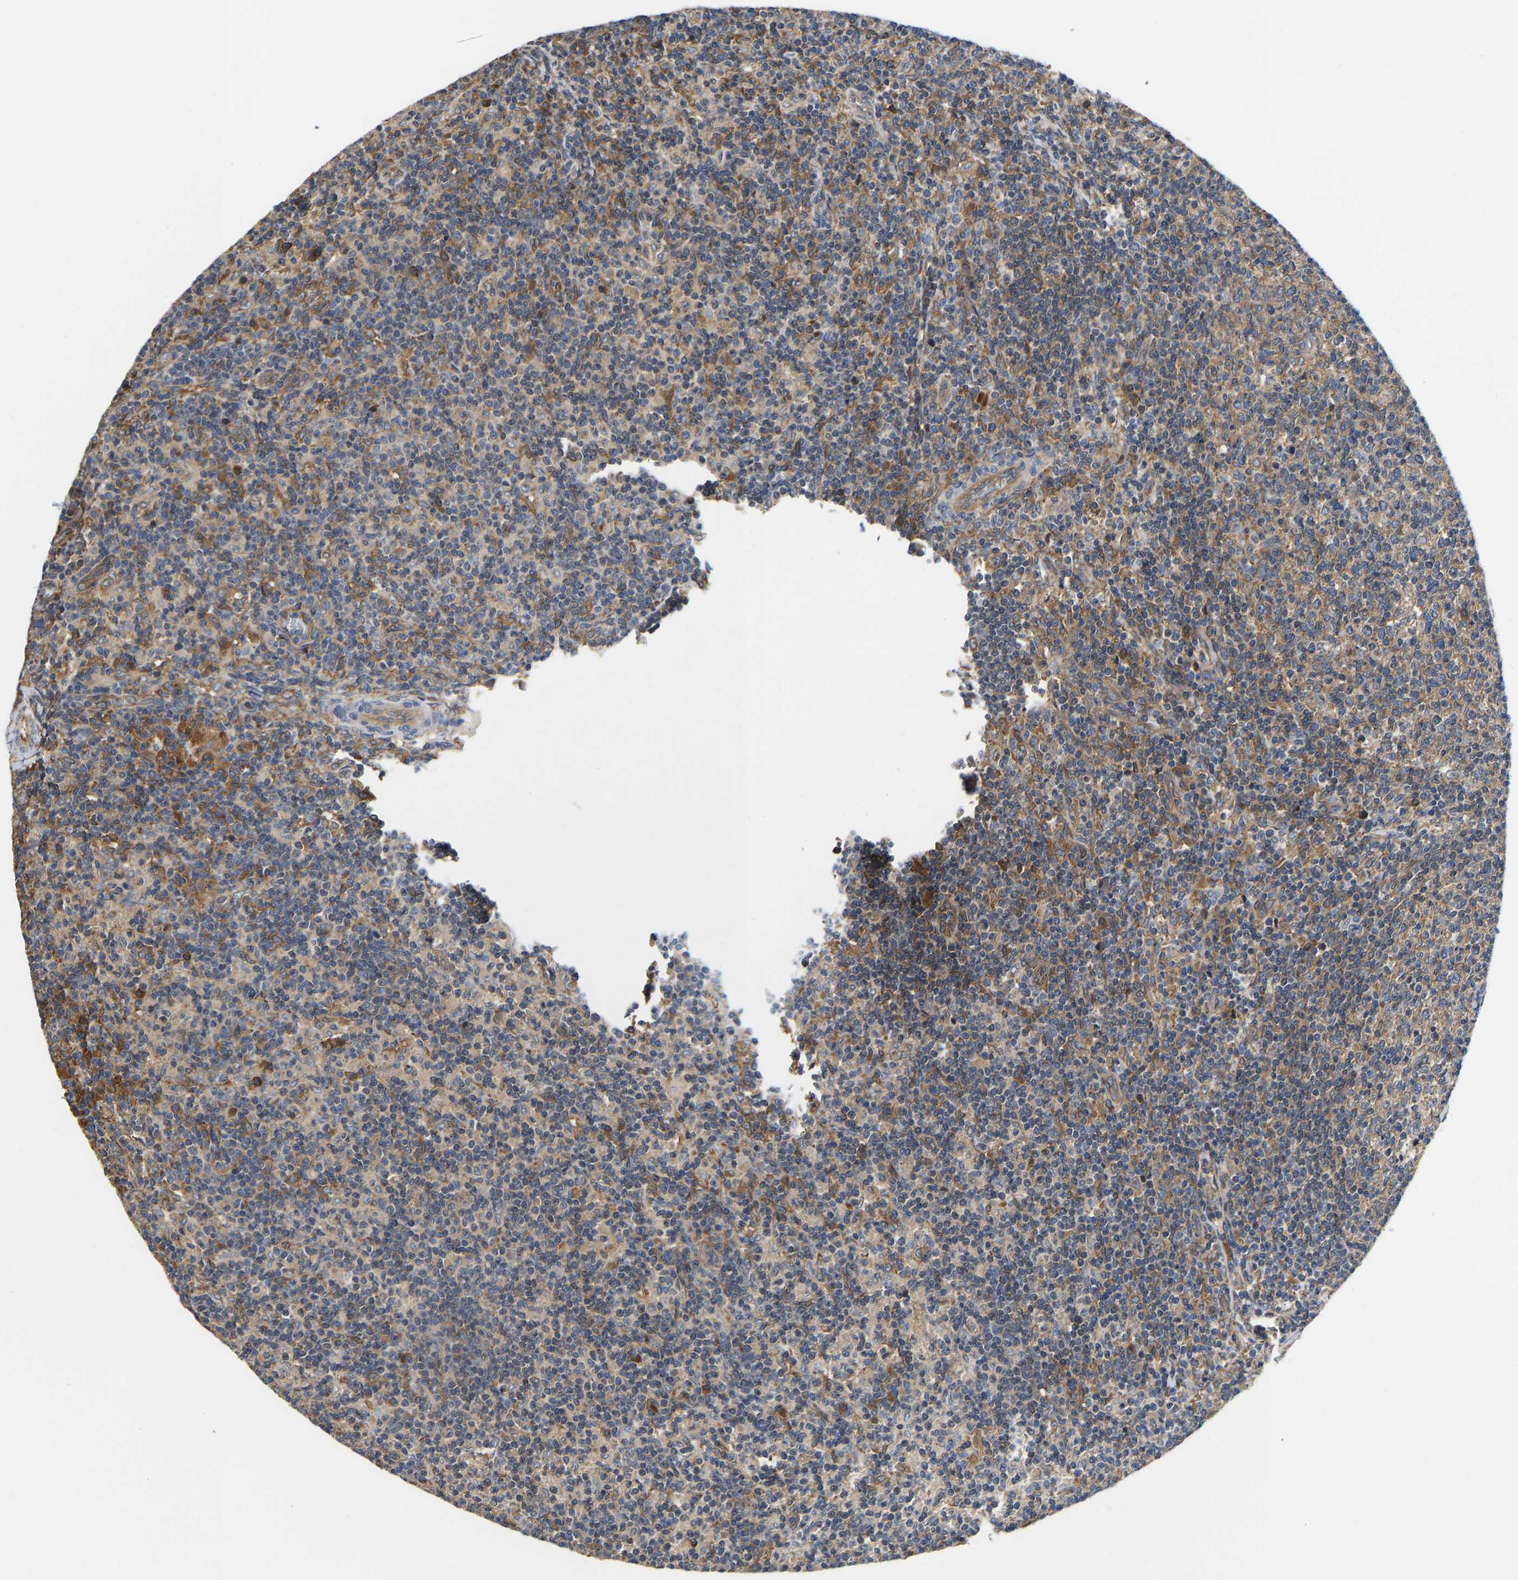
{"staining": {"intensity": "moderate", "quantity": "<25%", "location": "cytoplasmic/membranous"}, "tissue": "lymph node", "cell_type": "Germinal center cells", "image_type": "normal", "snomed": [{"axis": "morphology", "description": "Normal tissue, NOS"}, {"axis": "morphology", "description": "Inflammation, NOS"}, {"axis": "topography", "description": "Lymph node"}], "caption": "IHC micrograph of normal human lymph node stained for a protein (brown), which shows low levels of moderate cytoplasmic/membranous expression in approximately <25% of germinal center cells.", "gene": "FLNB", "patient": {"sex": "male", "age": 55}}